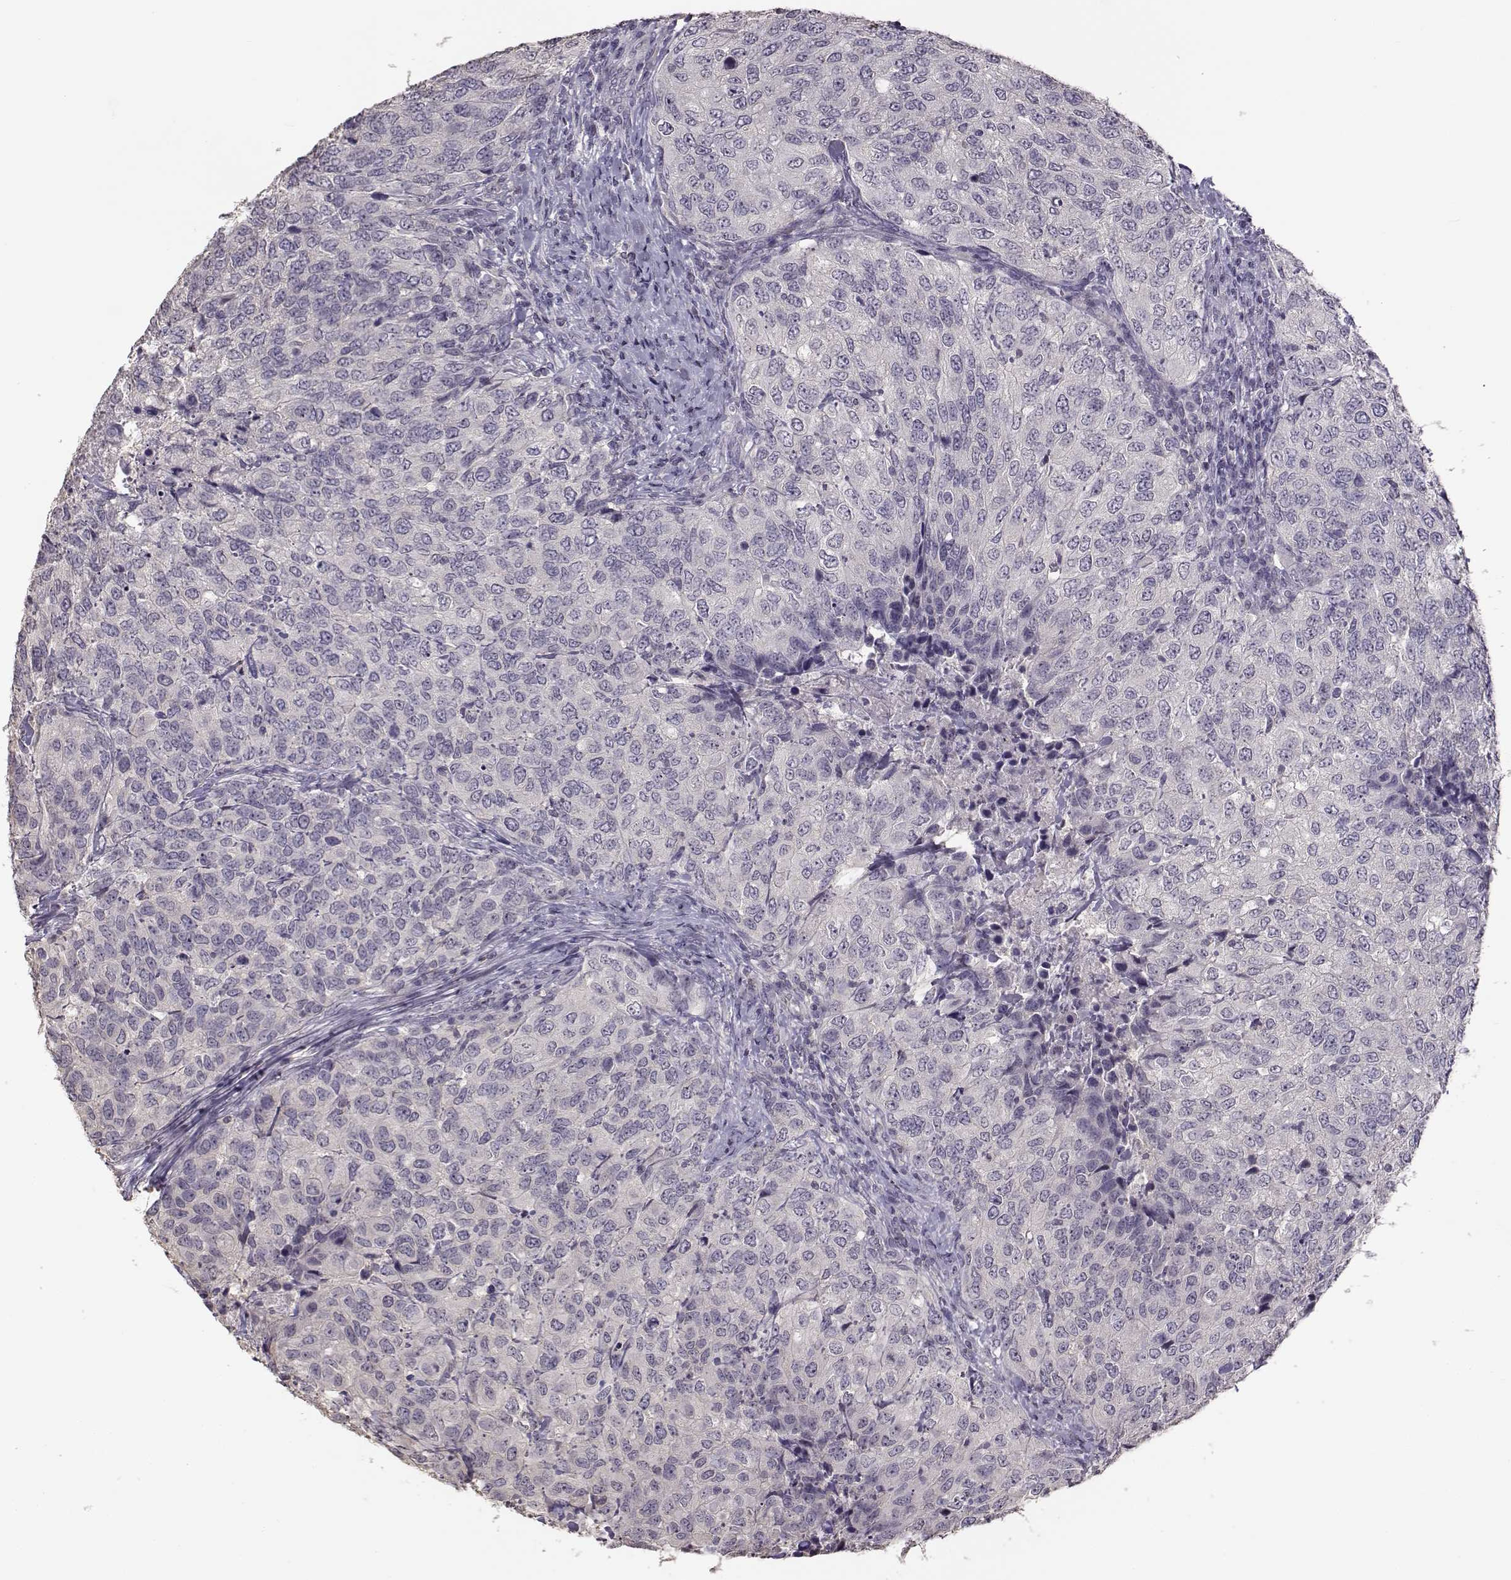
{"staining": {"intensity": "negative", "quantity": "none", "location": "none"}, "tissue": "urothelial cancer", "cell_type": "Tumor cells", "image_type": "cancer", "snomed": [{"axis": "morphology", "description": "Urothelial carcinoma, High grade"}, {"axis": "topography", "description": "Urinary bladder"}], "caption": "Tumor cells are negative for protein expression in human urothelial cancer.", "gene": "UROC1", "patient": {"sex": "female", "age": 78}}